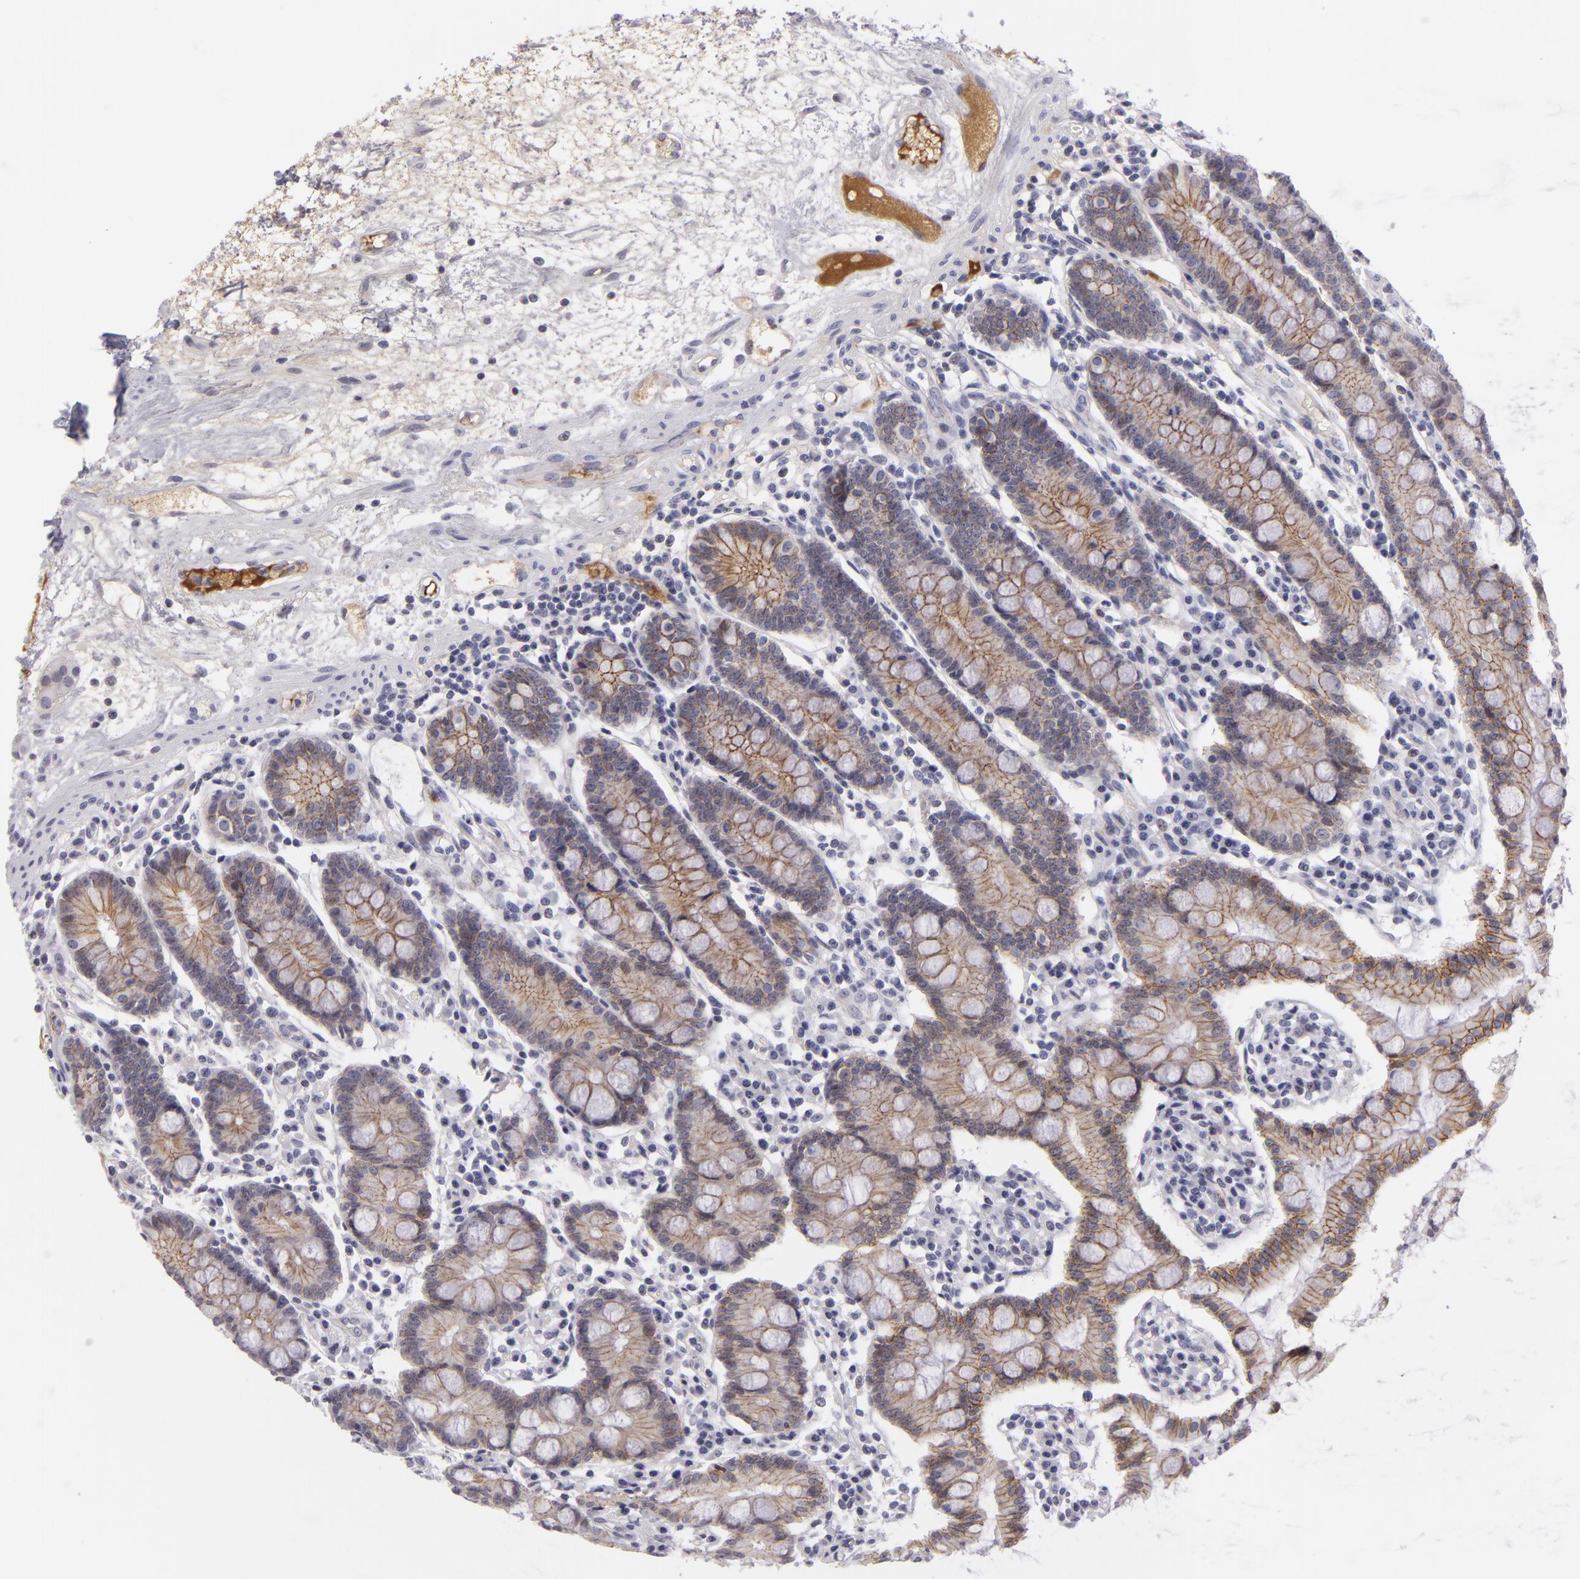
{"staining": {"intensity": "moderate", "quantity": "25%-75%", "location": "cytoplasmic/membranous"}, "tissue": "small intestine", "cell_type": "Glandular cells", "image_type": "normal", "snomed": [{"axis": "morphology", "description": "Normal tissue, NOS"}, {"axis": "topography", "description": "Small intestine"}], "caption": "The micrograph displays staining of unremarkable small intestine, revealing moderate cytoplasmic/membranous protein positivity (brown color) within glandular cells. The protein is shown in brown color, while the nuclei are stained blue.", "gene": "CTNNB1", "patient": {"sex": "female", "age": 51}}